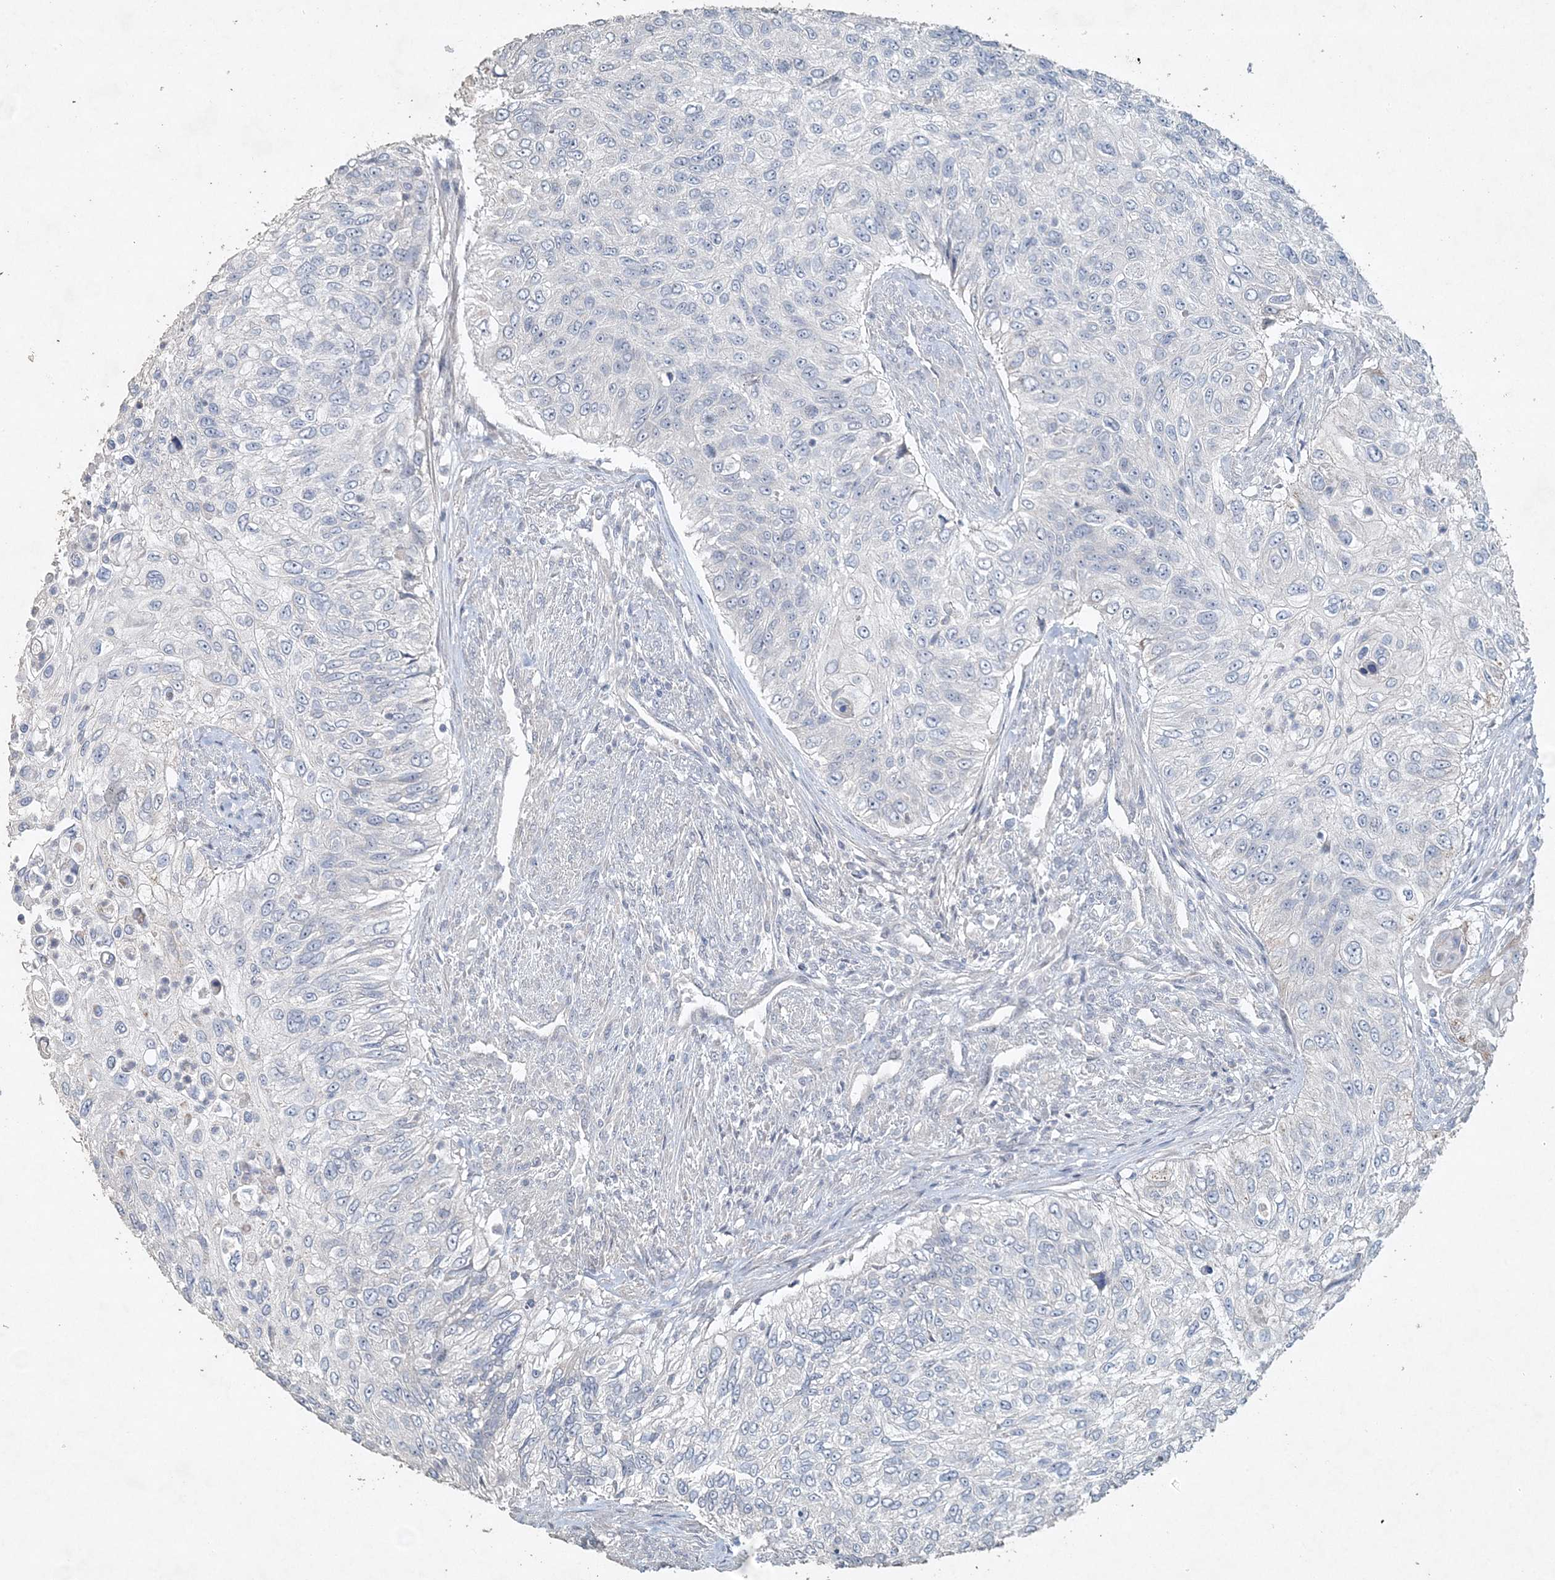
{"staining": {"intensity": "negative", "quantity": "none", "location": "none"}, "tissue": "urothelial cancer", "cell_type": "Tumor cells", "image_type": "cancer", "snomed": [{"axis": "morphology", "description": "Urothelial carcinoma, High grade"}, {"axis": "topography", "description": "Urinary bladder"}], "caption": "Tumor cells show no significant protein positivity in urothelial cancer.", "gene": "DNAH5", "patient": {"sex": "female", "age": 60}}